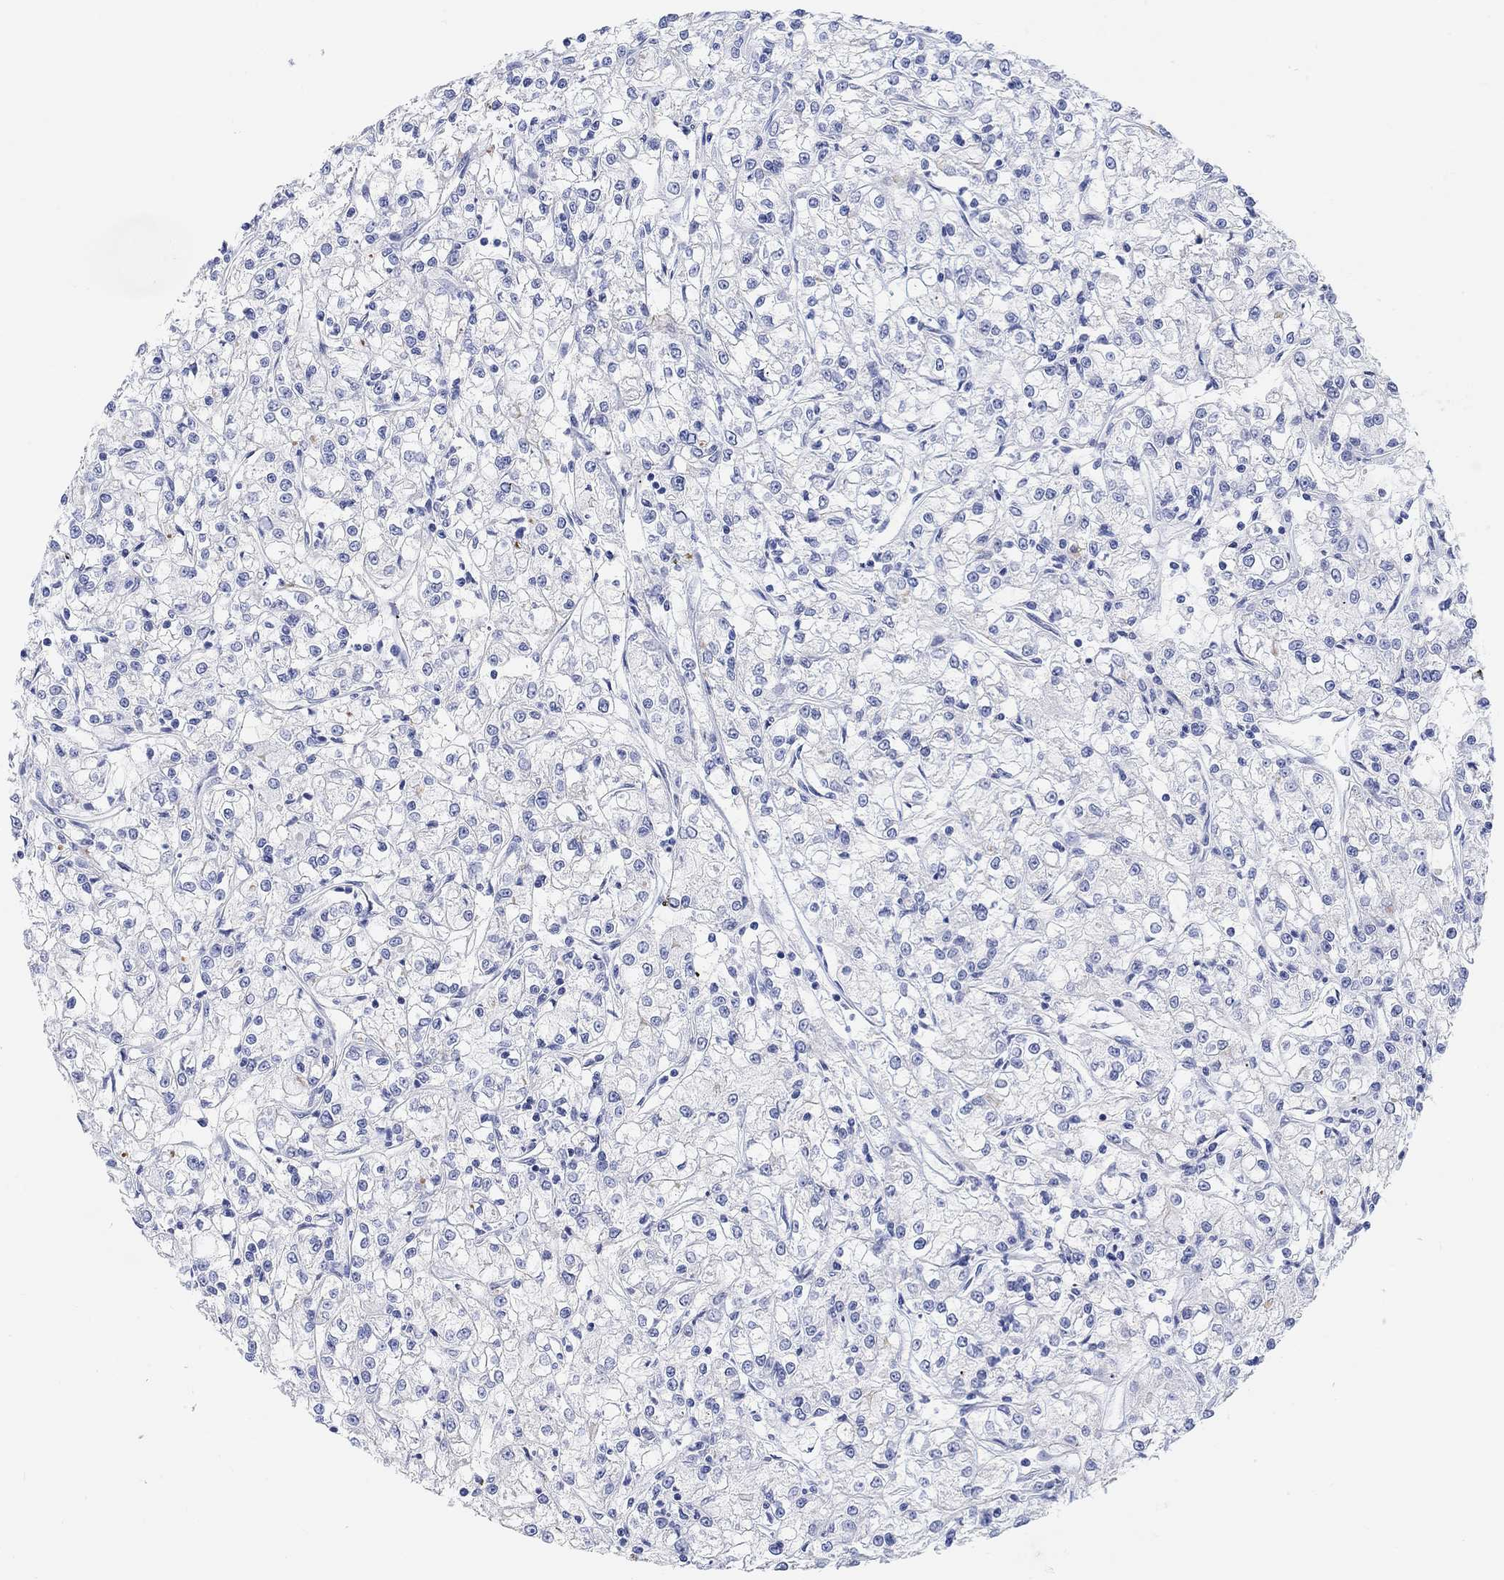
{"staining": {"intensity": "negative", "quantity": "none", "location": "none"}, "tissue": "renal cancer", "cell_type": "Tumor cells", "image_type": "cancer", "snomed": [{"axis": "morphology", "description": "Adenocarcinoma, NOS"}, {"axis": "topography", "description": "Kidney"}], "caption": "This is an immunohistochemistry (IHC) micrograph of renal adenocarcinoma. There is no positivity in tumor cells.", "gene": "XIRP2", "patient": {"sex": "female", "age": 59}}